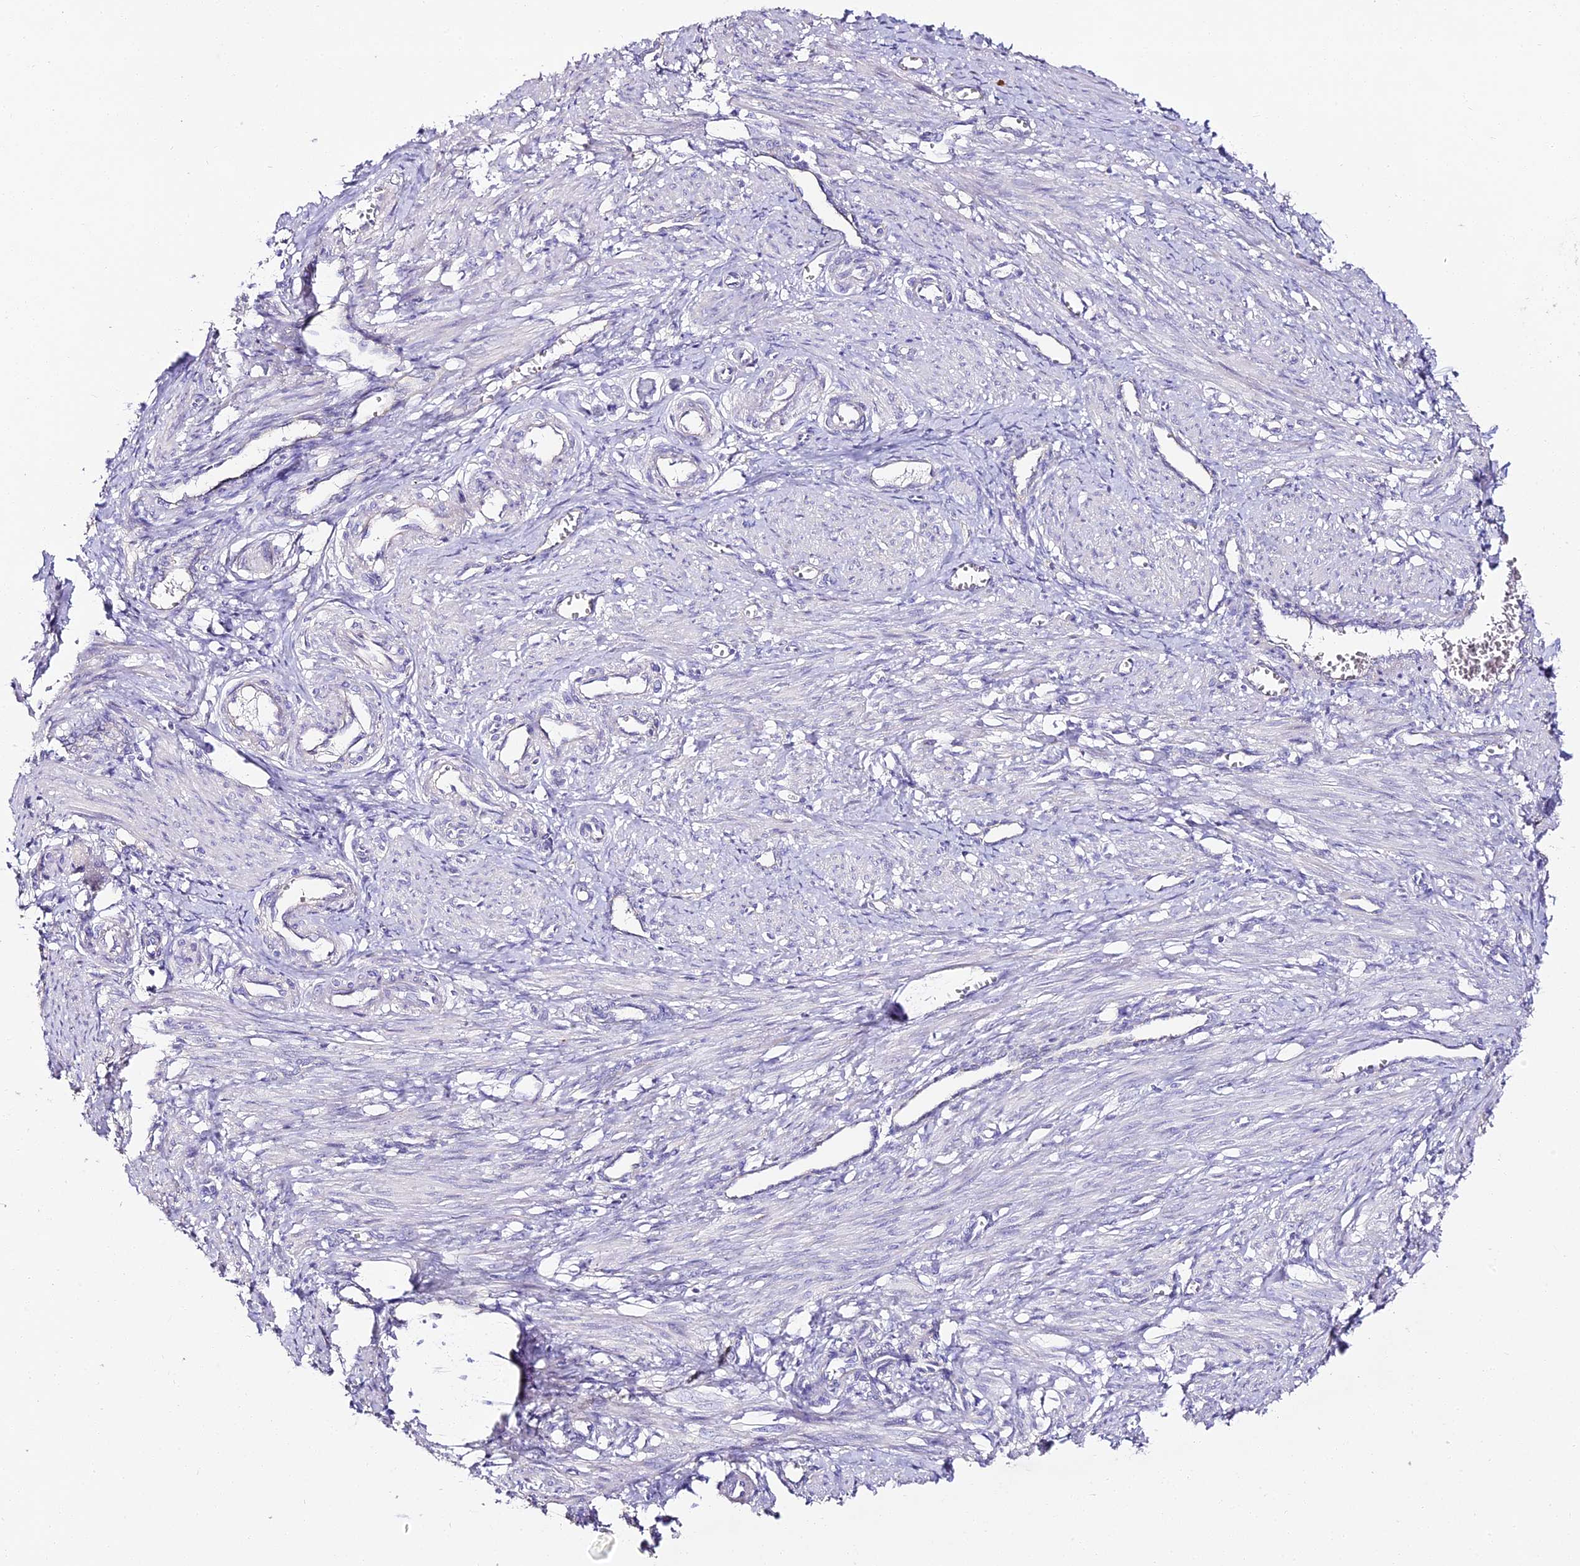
{"staining": {"intensity": "negative", "quantity": "none", "location": "none"}, "tissue": "smooth muscle", "cell_type": "Smooth muscle cells", "image_type": "normal", "snomed": [{"axis": "morphology", "description": "Normal tissue, NOS"}, {"axis": "topography", "description": "Endometrium"}], "caption": "The photomicrograph shows no staining of smooth muscle cells in normal smooth muscle. Nuclei are stained in blue.", "gene": "ALPG", "patient": {"sex": "female", "age": 33}}